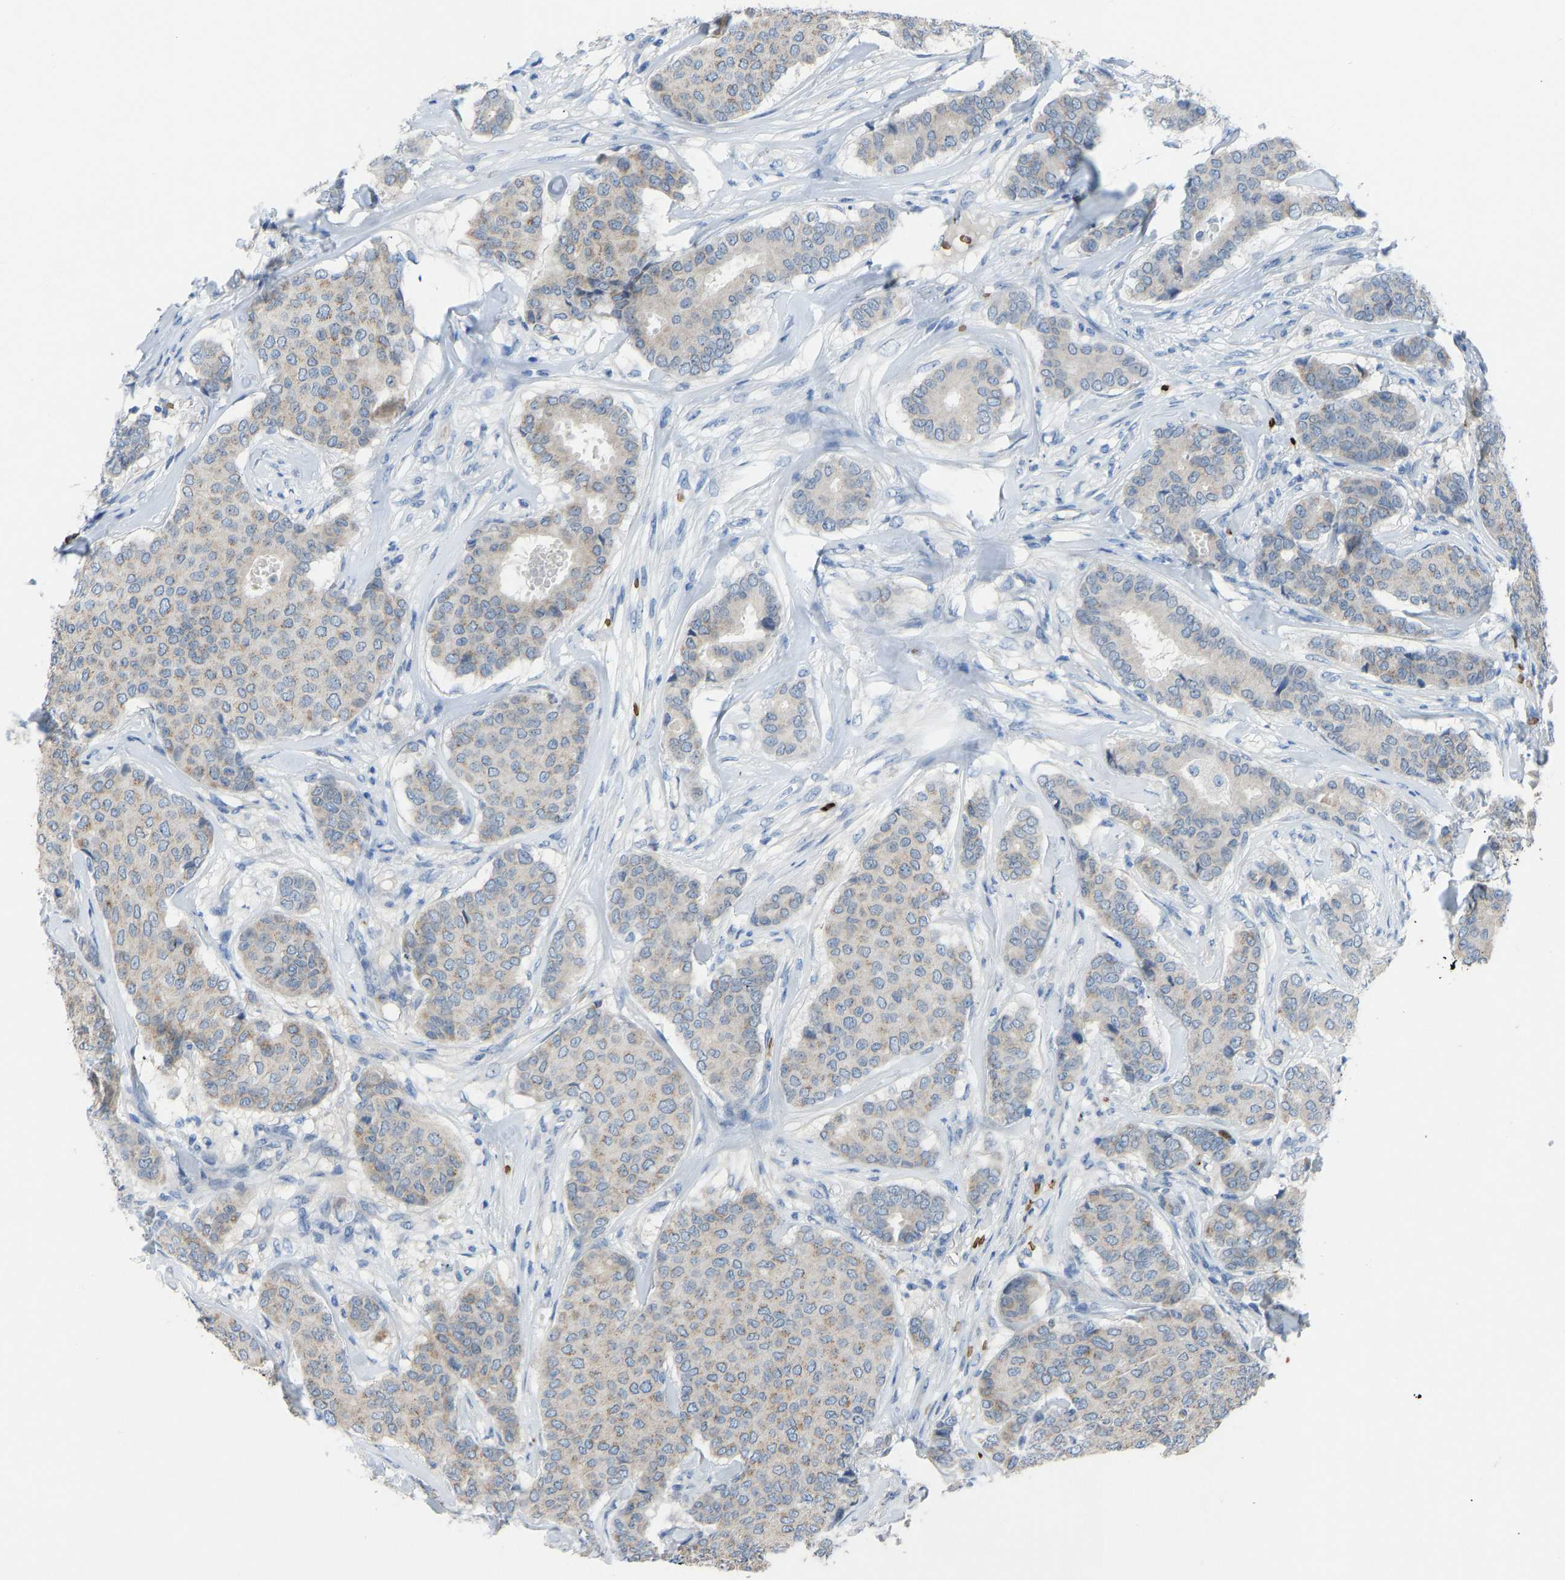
{"staining": {"intensity": "weak", "quantity": "25%-75%", "location": "cytoplasmic/membranous"}, "tissue": "breast cancer", "cell_type": "Tumor cells", "image_type": "cancer", "snomed": [{"axis": "morphology", "description": "Duct carcinoma"}, {"axis": "topography", "description": "Breast"}], "caption": "Breast cancer (intraductal carcinoma) tissue demonstrates weak cytoplasmic/membranous positivity in approximately 25%-75% of tumor cells (DAB IHC, brown staining for protein, blue staining for nuclei).", "gene": "PIGS", "patient": {"sex": "female", "age": 75}}